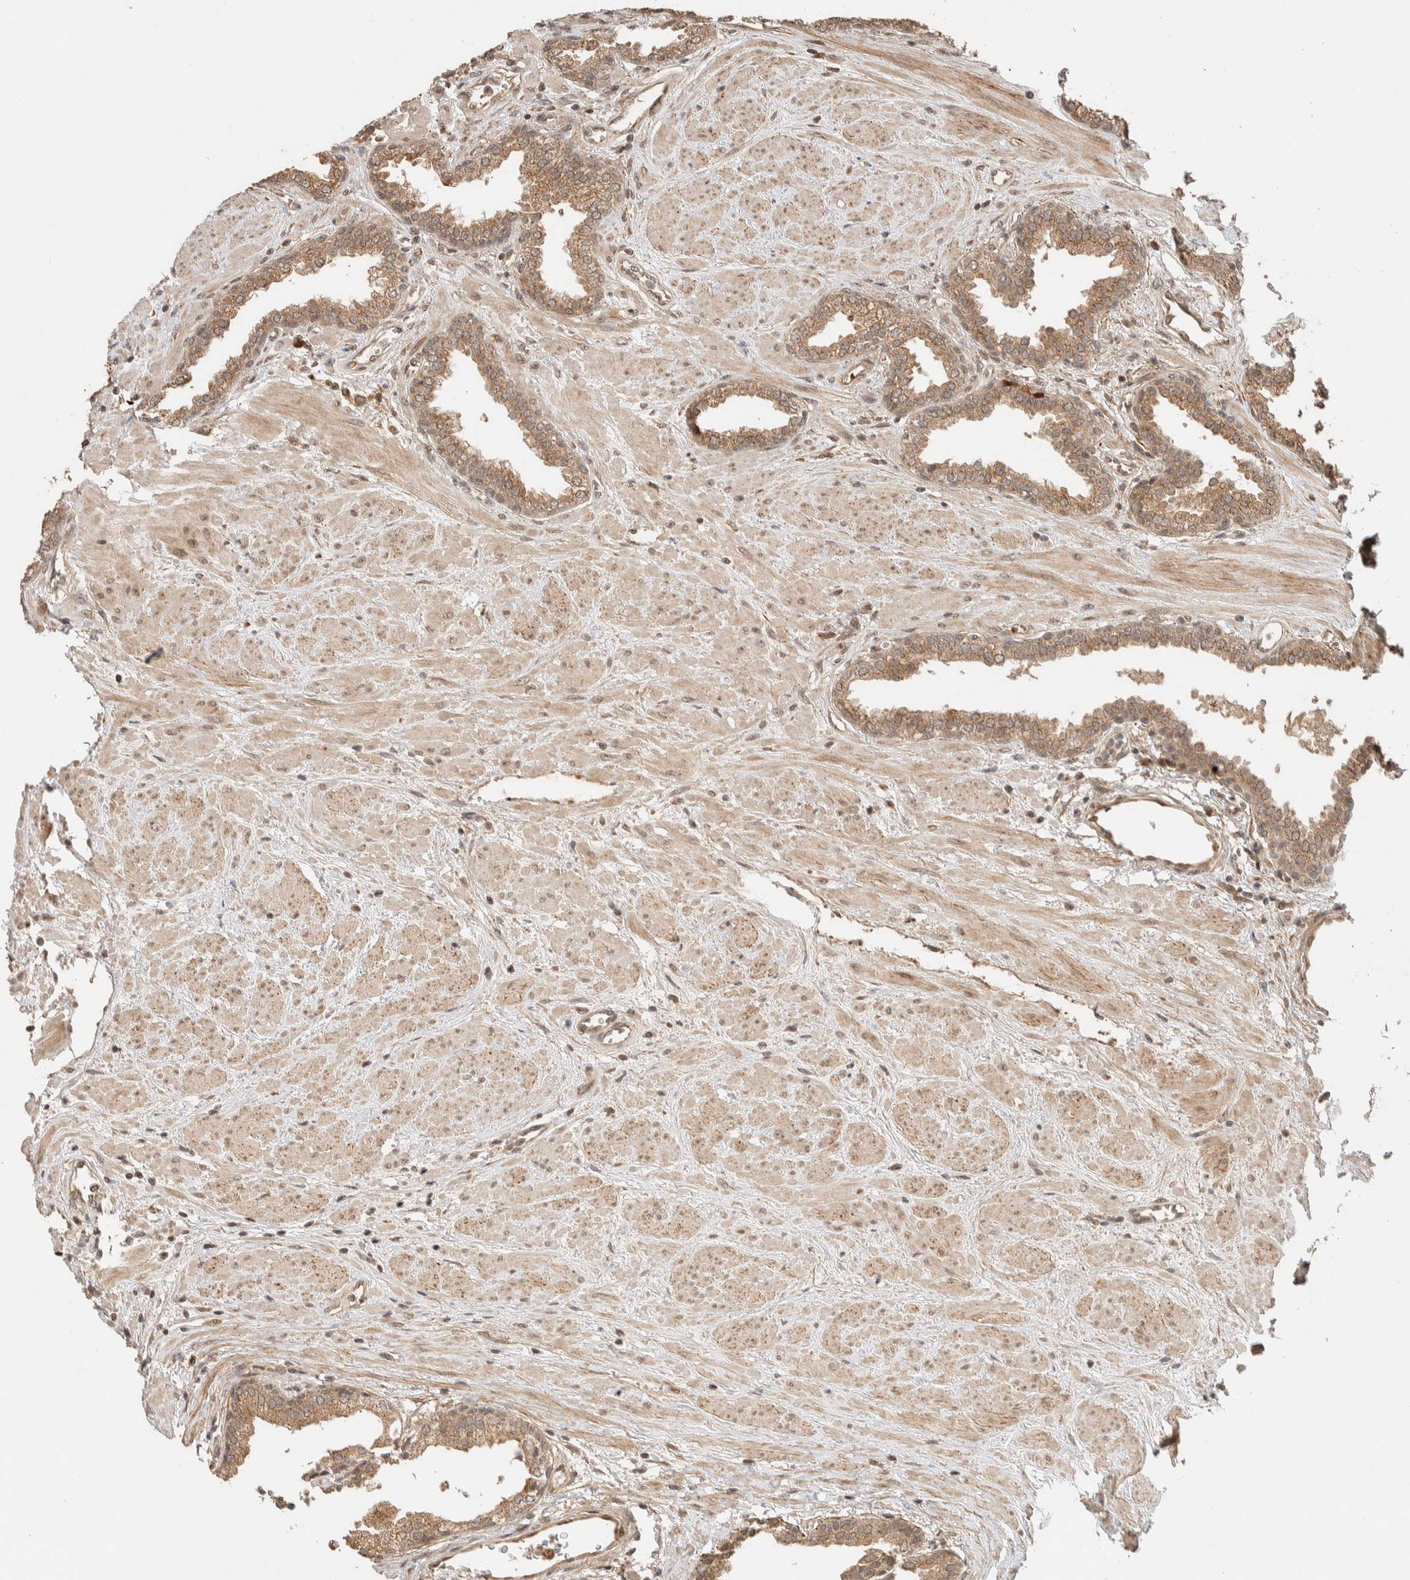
{"staining": {"intensity": "moderate", "quantity": ">75%", "location": "cytoplasmic/membranous"}, "tissue": "prostate", "cell_type": "Glandular cells", "image_type": "normal", "snomed": [{"axis": "morphology", "description": "Normal tissue, NOS"}, {"axis": "topography", "description": "Prostate"}], "caption": "Immunohistochemical staining of benign prostate exhibits moderate cytoplasmic/membranous protein positivity in approximately >75% of glandular cells. (DAB IHC, brown staining for protein, blue staining for nuclei).", "gene": "ZBTB2", "patient": {"sex": "male", "age": 51}}